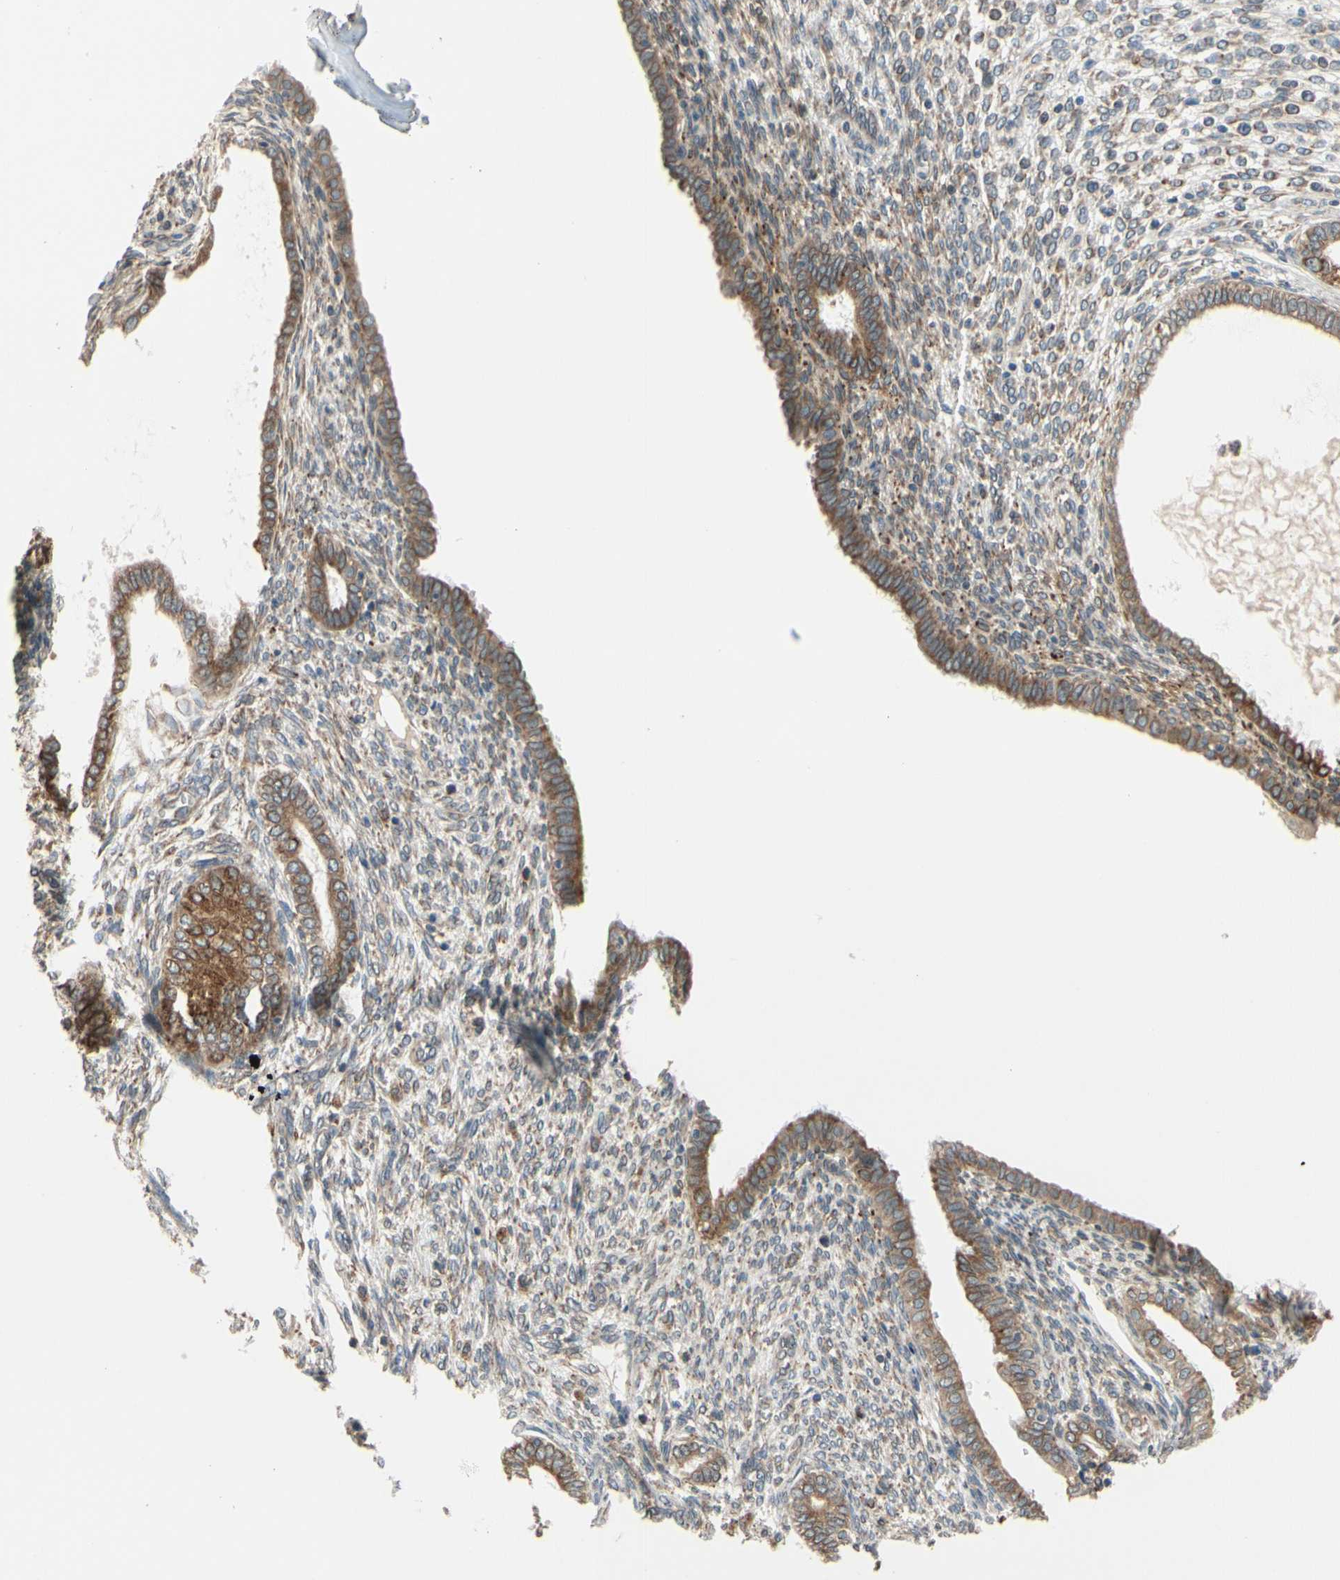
{"staining": {"intensity": "weak", "quantity": "25%-75%", "location": "cytoplasmic/membranous"}, "tissue": "endometrium", "cell_type": "Cells in endometrial stroma", "image_type": "normal", "snomed": [{"axis": "morphology", "description": "Normal tissue, NOS"}, {"axis": "topography", "description": "Endometrium"}], "caption": "The image exhibits staining of normal endometrium, revealing weak cytoplasmic/membranous protein positivity (brown color) within cells in endometrial stroma. (DAB = brown stain, brightfield microscopy at high magnification).", "gene": "RPN2", "patient": {"sex": "female", "age": 72}}